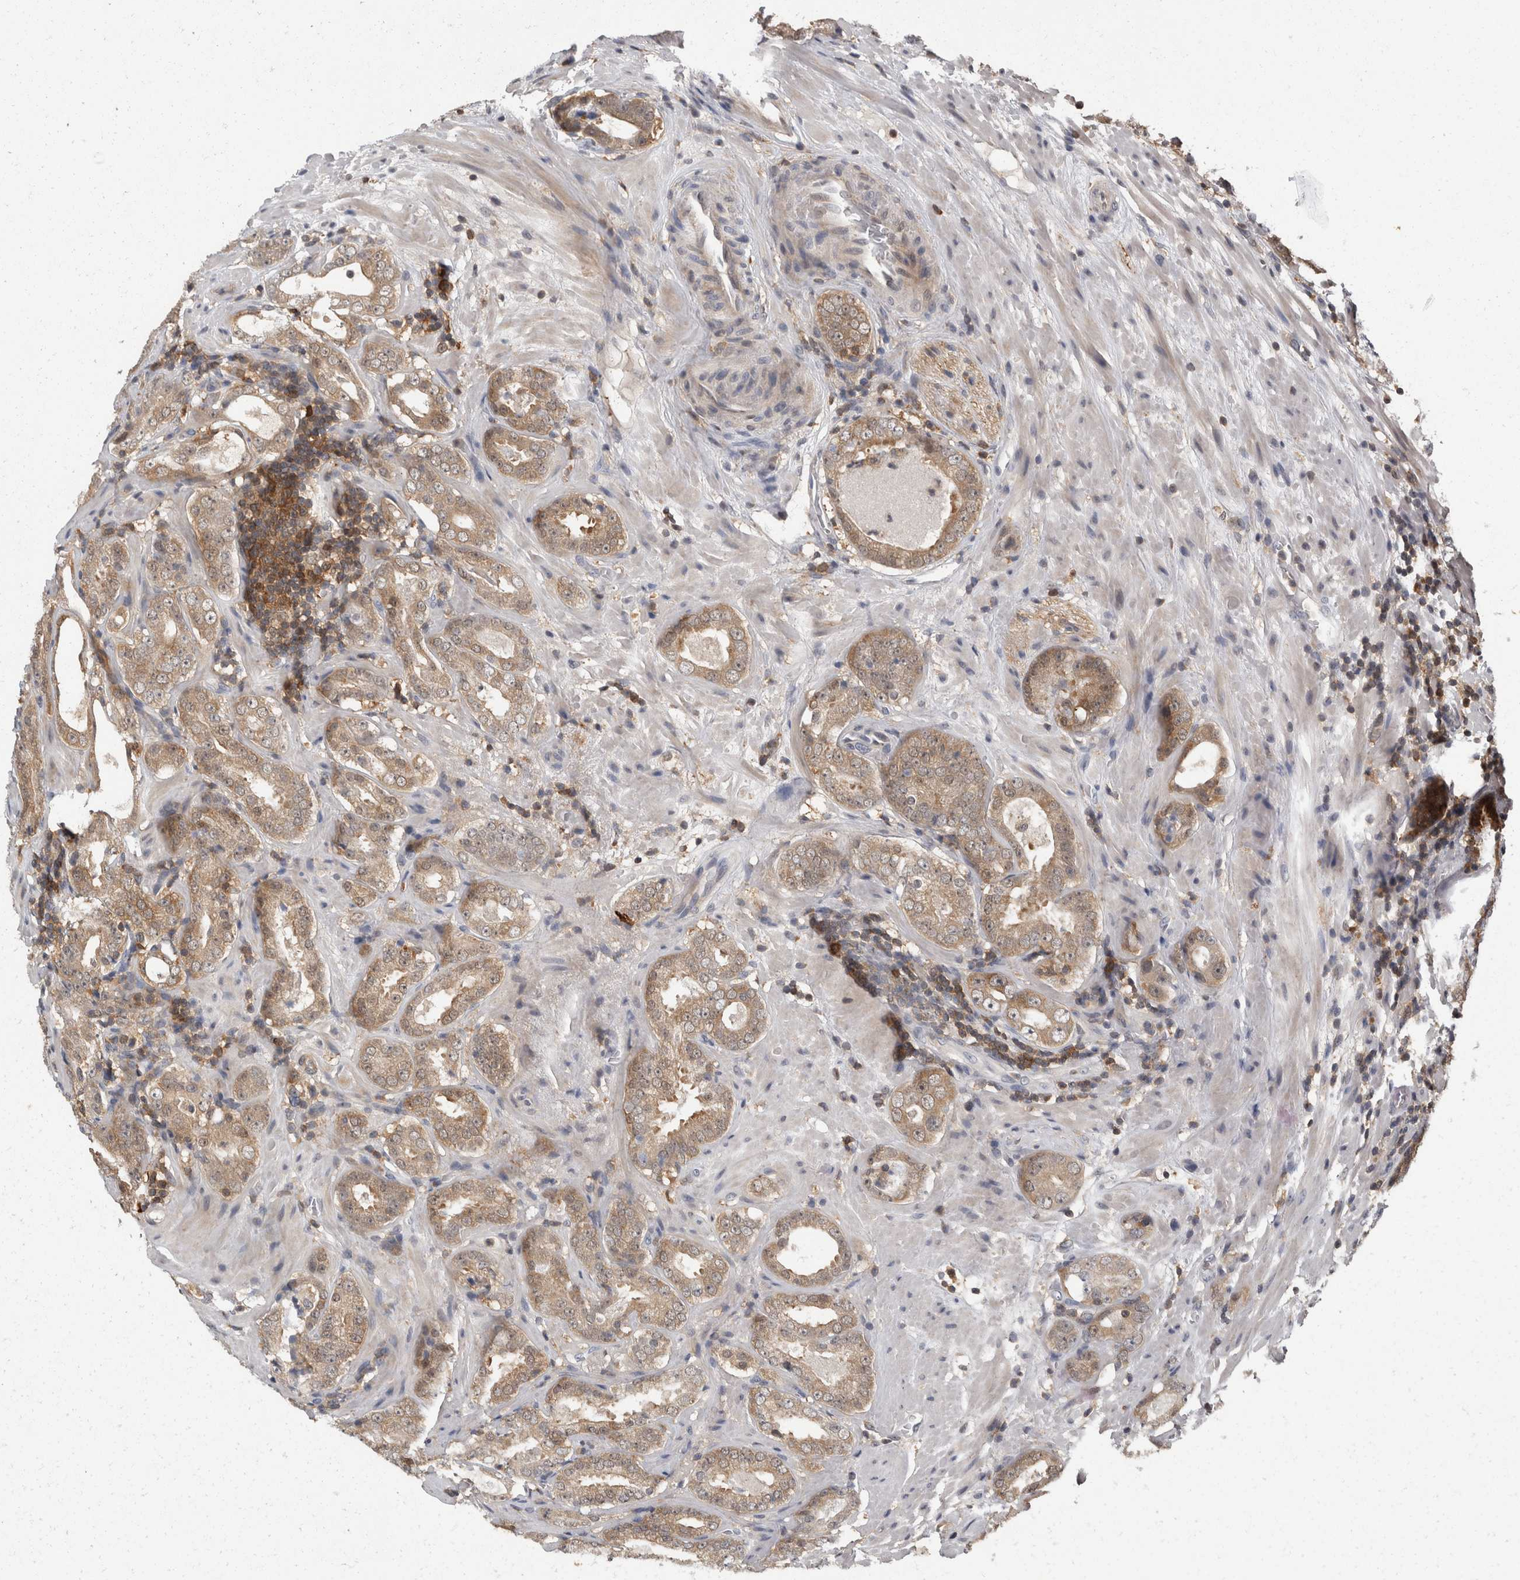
{"staining": {"intensity": "weak", "quantity": ">75%", "location": "cytoplasmic/membranous"}, "tissue": "prostate cancer", "cell_type": "Tumor cells", "image_type": "cancer", "snomed": [{"axis": "morphology", "description": "Adenocarcinoma, Low grade"}, {"axis": "topography", "description": "Prostate"}], "caption": "A brown stain shows weak cytoplasmic/membranous positivity of a protein in human adenocarcinoma (low-grade) (prostate) tumor cells. Using DAB (brown) and hematoxylin (blue) stains, captured at high magnification using brightfield microscopy.", "gene": "ACAT2", "patient": {"sex": "male", "age": 69}}